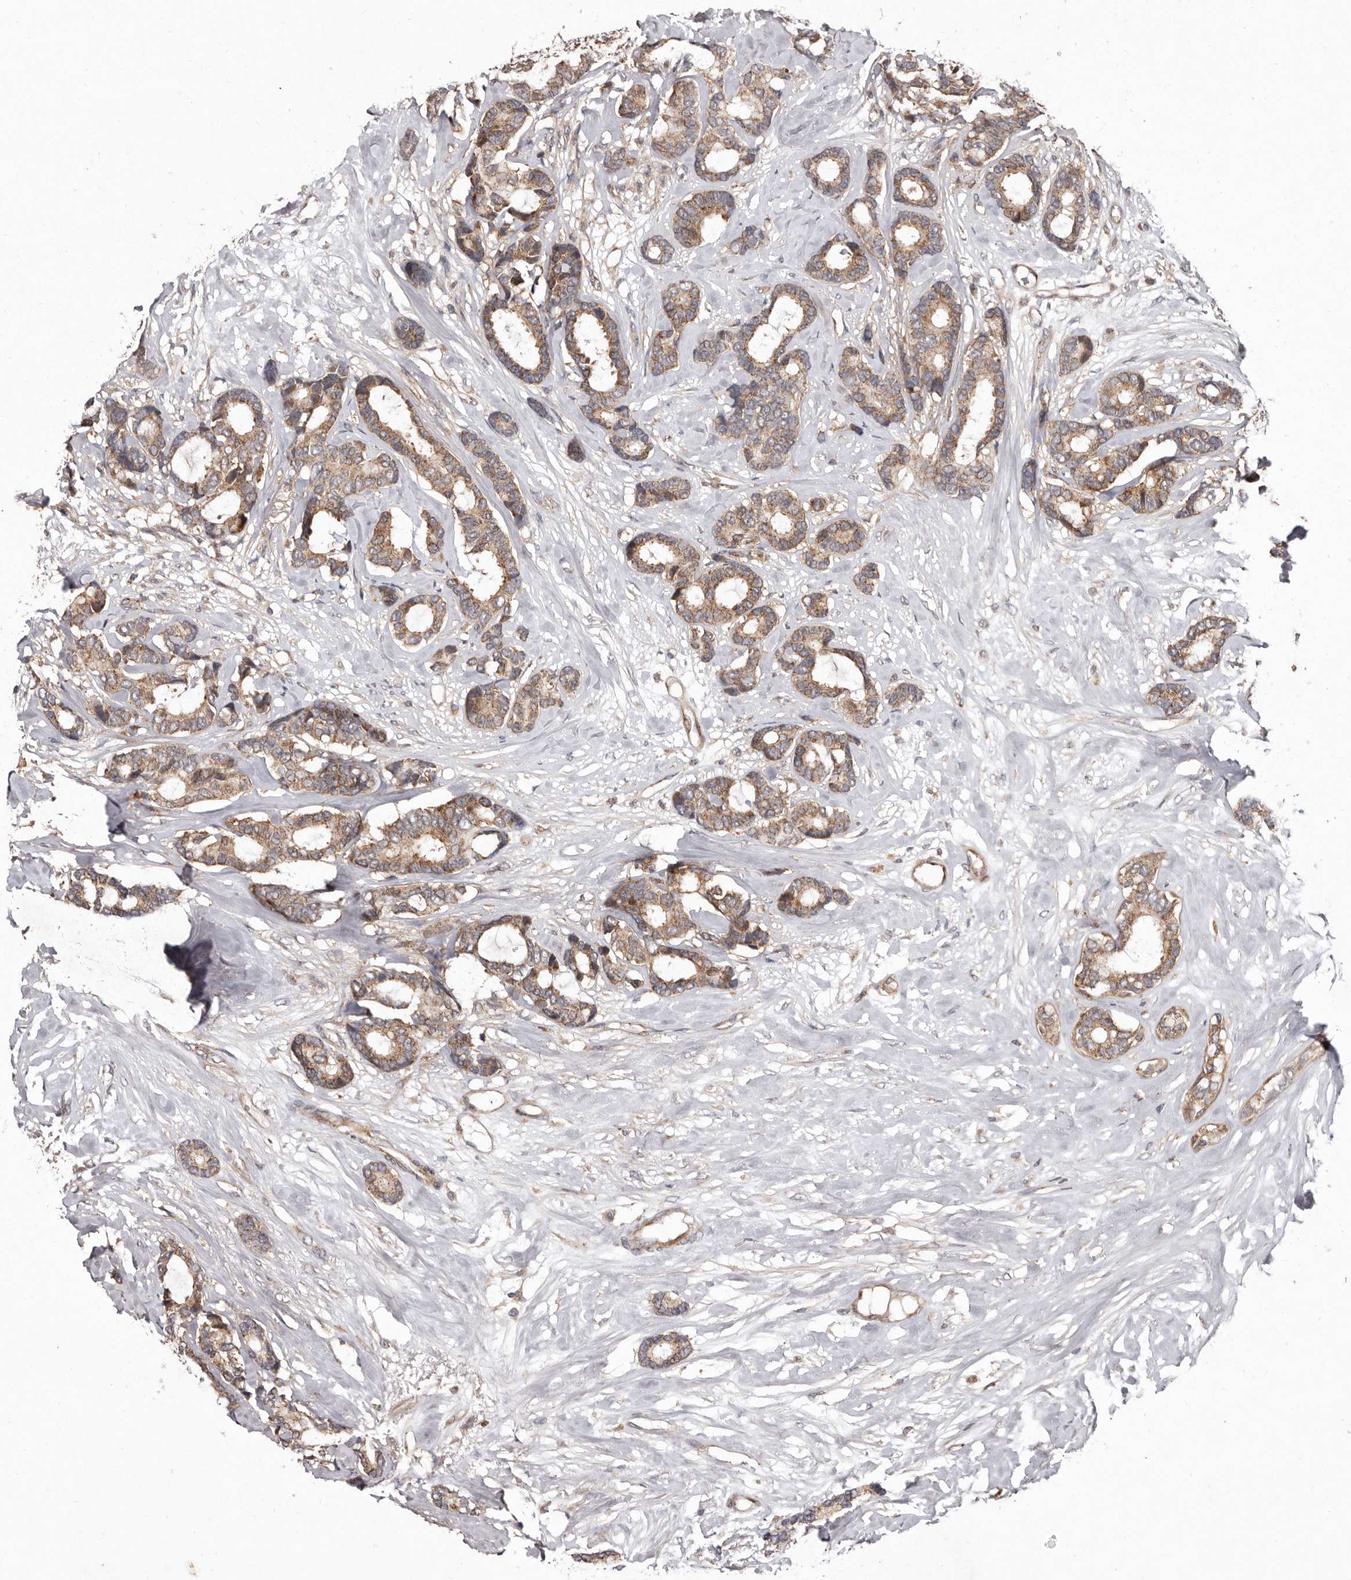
{"staining": {"intensity": "moderate", "quantity": ">75%", "location": "cytoplasmic/membranous"}, "tissue": "breast cancer", "cell_type": "Tumor cells", "image_type": "cancer", "snomed": [{"axis": "morphology", "description": "Duct carcinoma"}, {"axis": "topography", "description": "Breast"}], "caption": "Invasive ductal carcinoma (breast) was stained to show a protein in brown. There is medium levels of moderate cytoplasmic/membranous staining in about >75% of tumor cells. The staining is performed using DAB brown chromogen to label protein expression. The nuclei are counter-stained blue using hematoxylin.", "gene": "FLAD1", "patient": {"sex": "female", "age": 87}}